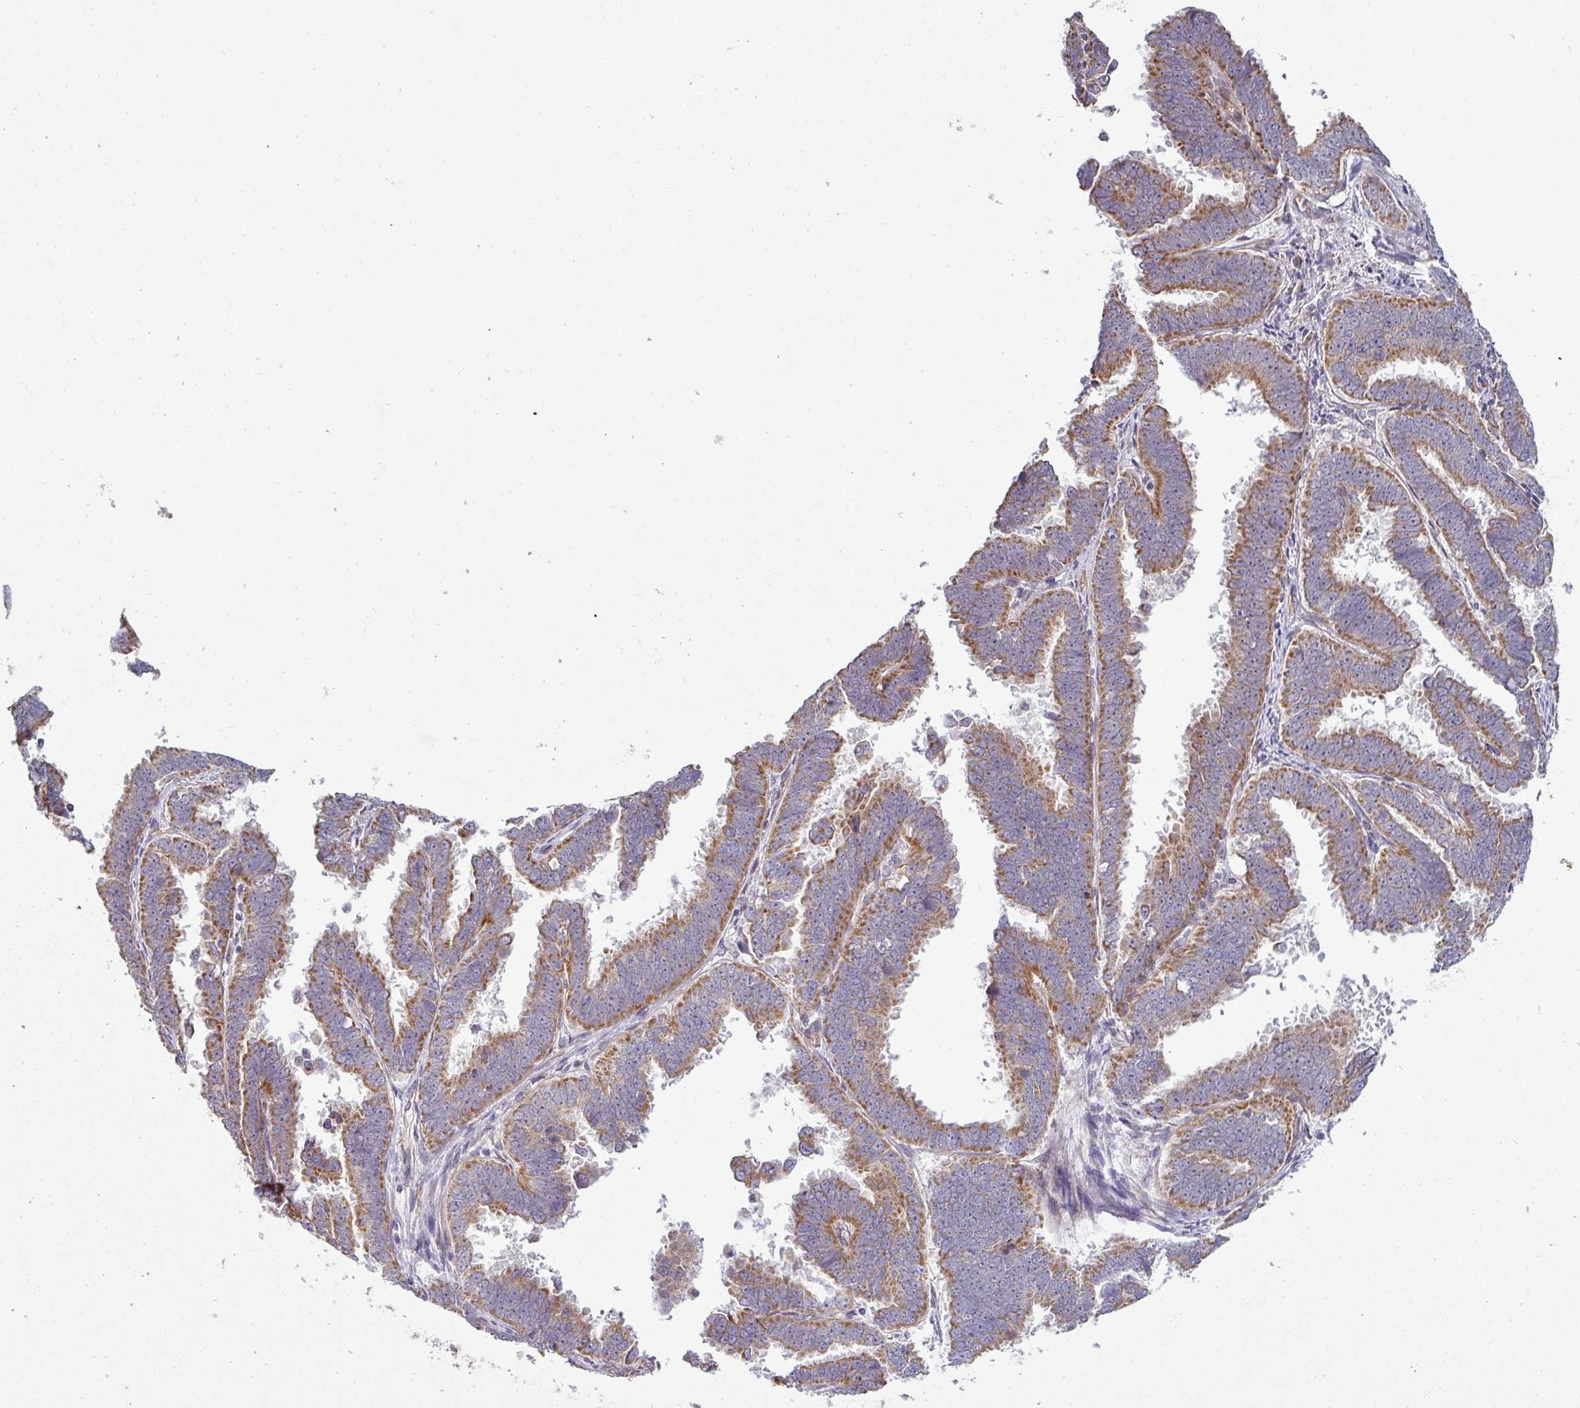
{"staining": {"intensity": "moderate", "quantity": ">75%", "location": "cytoplasmic/membranous"}, "tissue": "endometrial cancer", "cell_type": "Tumor cells", "image_type": "cancer", "snomed": [{"axis": "morphology", "description": "Adenocarcinoma, NOS"}, {"axis": "topography", "description": "Endometrium"}], "caption": "High-power microscopy captured an immunohistochemistry histopathology image of endometrial adenocarcinoma, revealing moderate cytoplasmic/membranous expression in approximately >75% of tumor cells.", "gene": "TIMMDC1", "patient": {"sex": "female", "age": 75}}